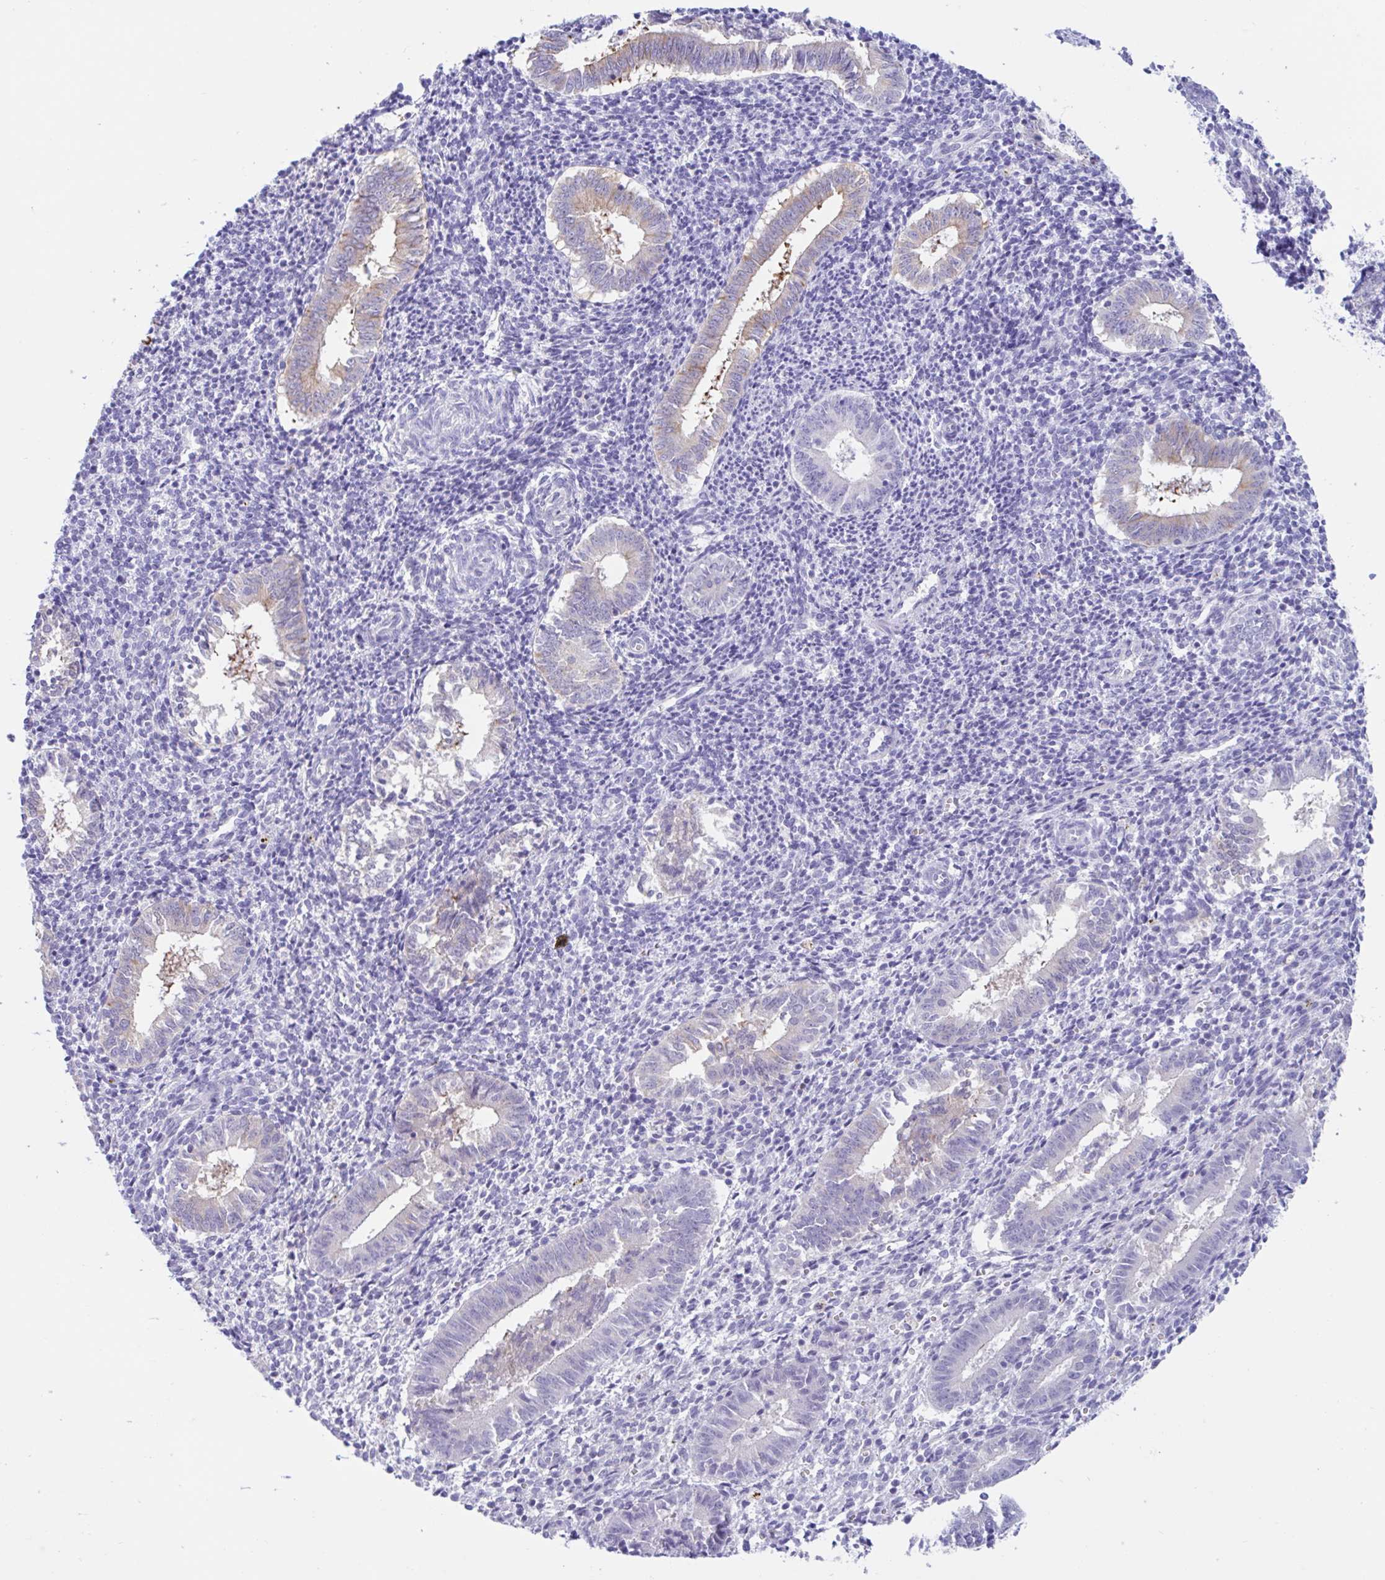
{"staining": {"intensity": "negative", "quantity": "none", "location": "none"}, "tissue": "endometrium", "cell_type": "Cells in endometrial stroma", "image_type": "normal", "snomed": [{"axis": "morphology", "description": "Normal tissue, NOS"}, {"axis": "topography", "description": "Endometrium"}], "caption": "Endometrium was stained to show a protein in brown. There is no significant expression in cells in endometrial stroma.", "gene": "OR6N2", "patient": {"sex": "female", "age": 25}}